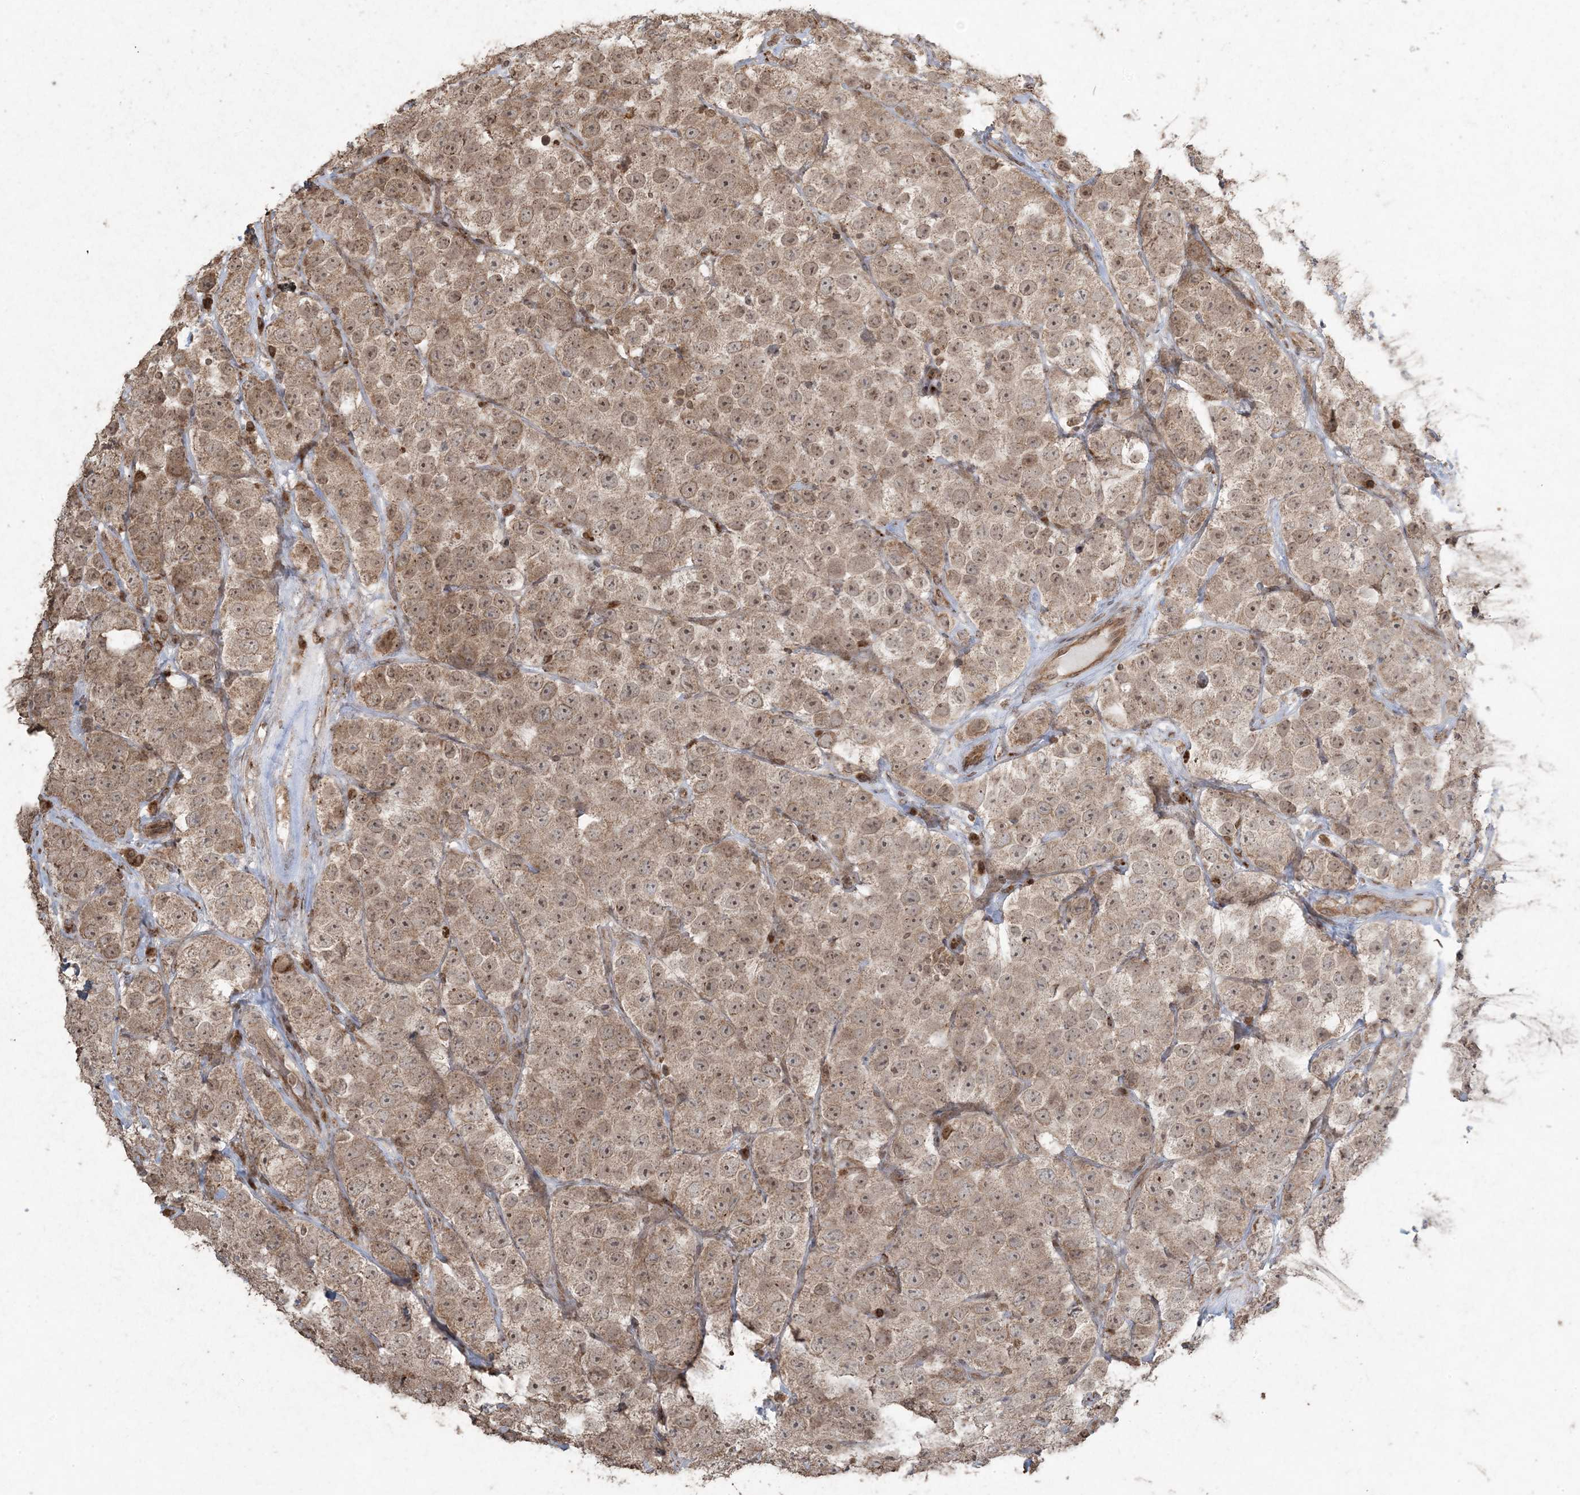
{"staining": {"intensity": "moderate", "quantity": "25%-75%", "location": "cytoplasmic/membranous,nuclear"}, "tissue": "testis cancer", "cell_type": "Tumor cells", "image_type": "cancer", "snomed": [{"axis": "morphology", "description": "Seminoma, NOS"}, {"axis": "topography", "description": "Testis"}], "caption": "Testis seminoma was stained to show a protein in brown. There is medium levels of moderate cytoplasmic/membranous and nuclear positivity in about 25%-75% of tumor cells.", "gene": "DDX19B", "patient": {"sex": "male", "age": 28}}